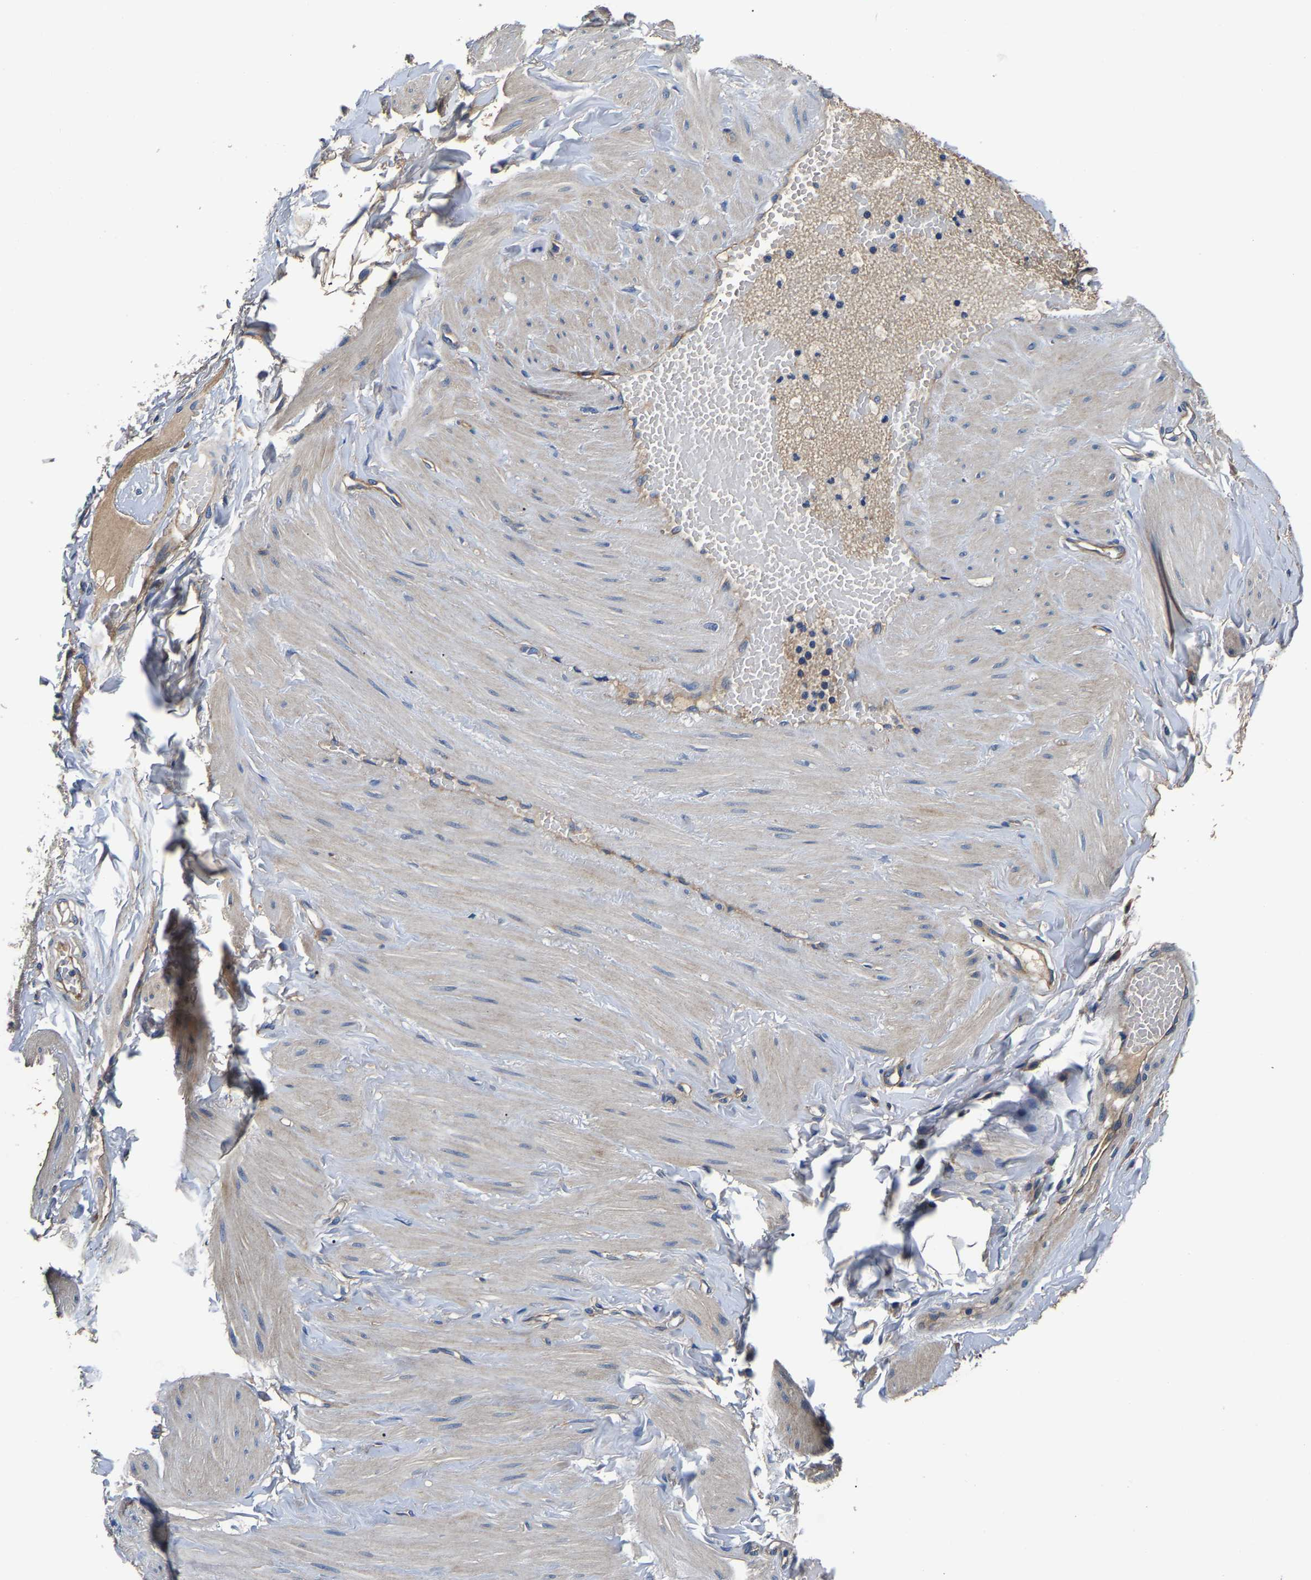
{"staining": {"intensity": "weak", "quantity": "25%-75%", "location": "cytoplasmic/membranous"}, "tissue": "adipose tissue", "cell_type": "Adipocytes", "image_type": "normal", "snomed": [{"axis": "morphology", "description": "Normal tissue, NOS"}, {"axis": "topography", "description": "Adipose tissue"}, {"axis": "topography", "description": "Vascular tissue"}, {"axis": "topography", "description": "Peripheral nerve tissue"}], "caption": "Protein staining displays weak cytoplasmic/membranous expression in about 25%-75% of adipocytes in unremarkable adipose tissue. The staining was performed using DAB to visualize the protein expression in brown, while the nuclei were stained in blue with hematoxylin (Magnification: 20x).", "gene": "SH3GLB1", "patient": {"sex": "male", "age": 25}}